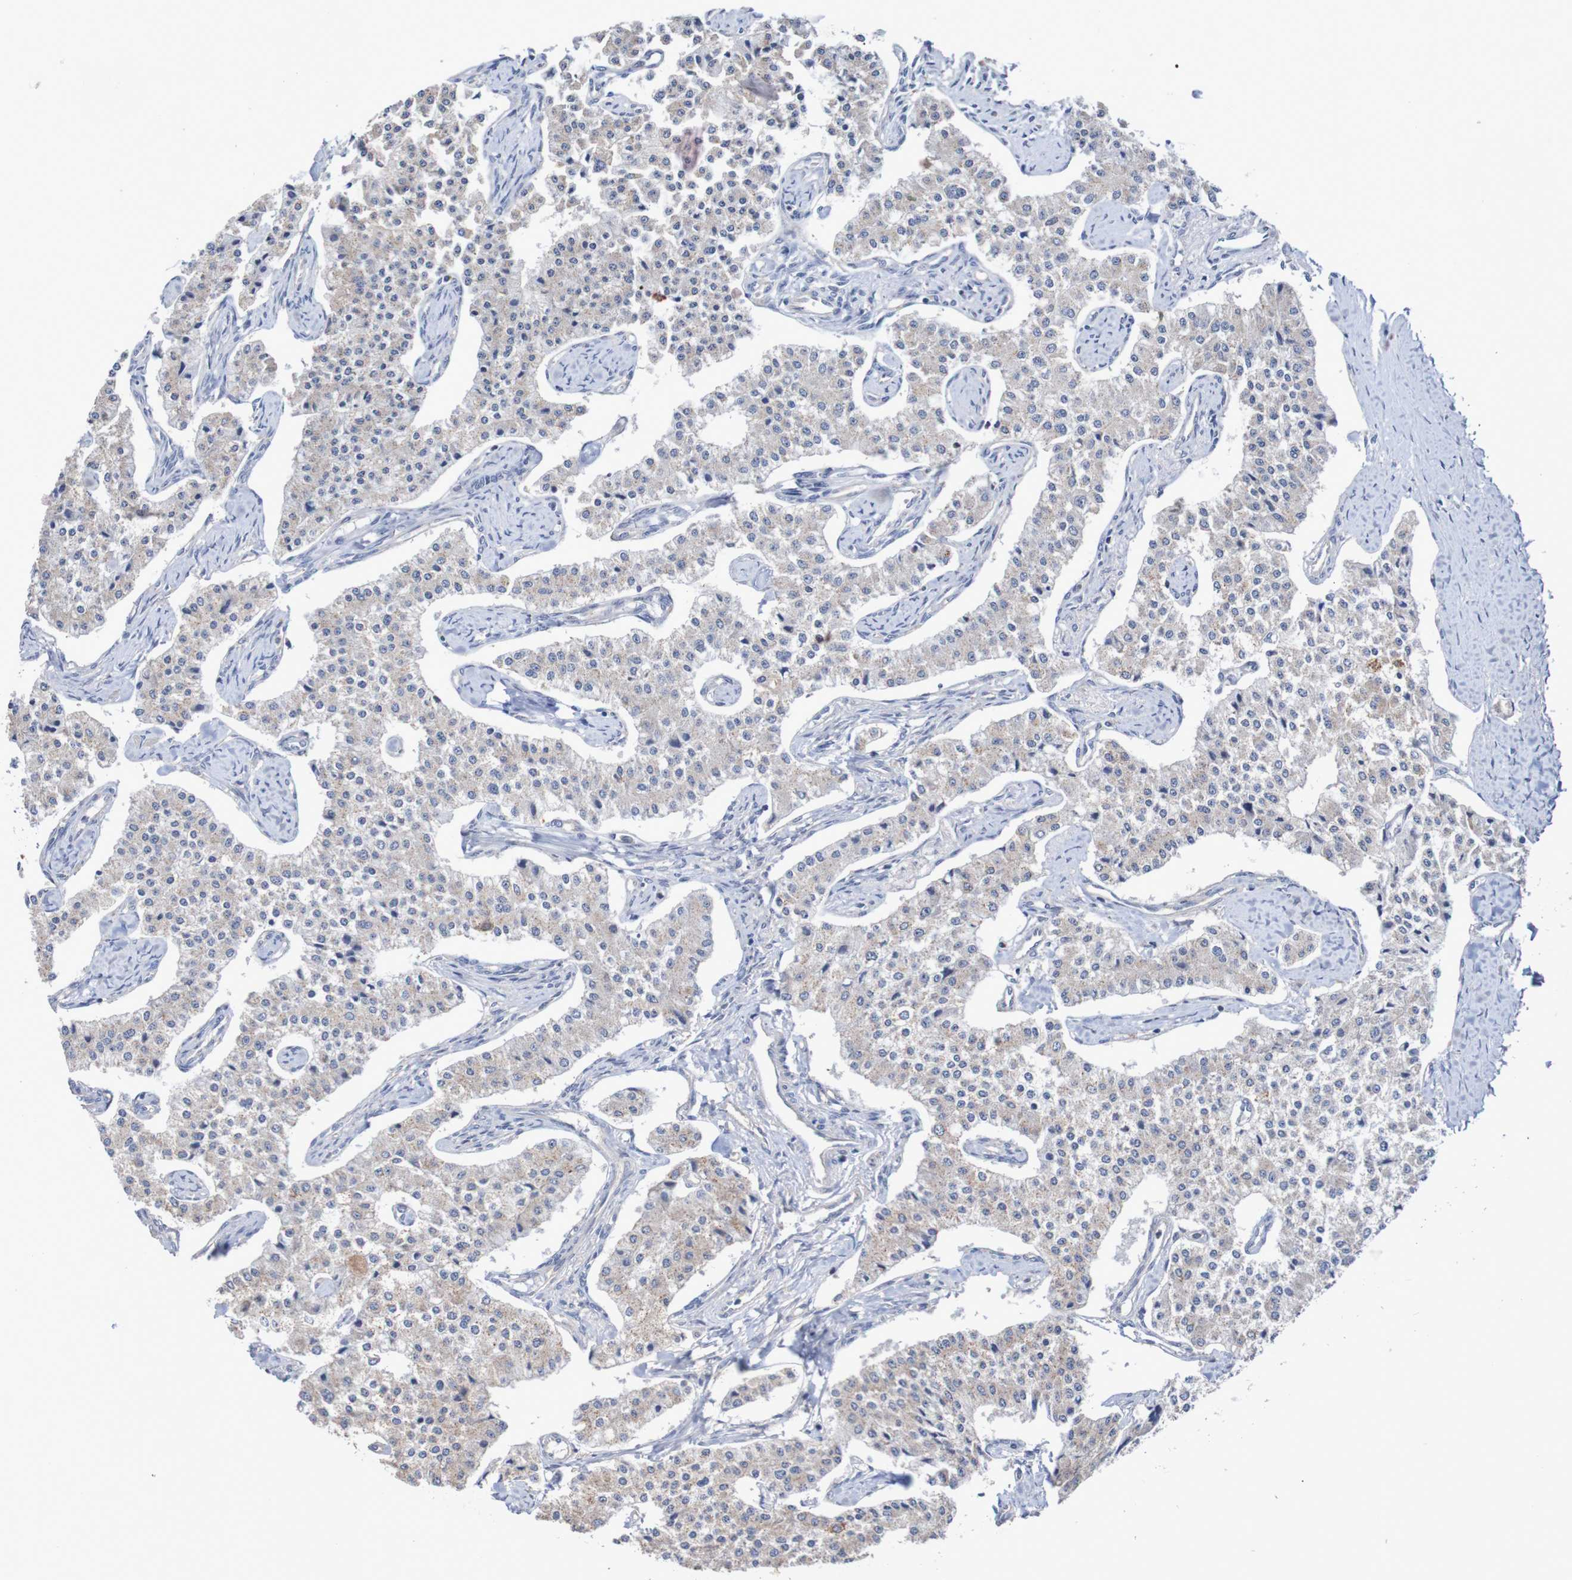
{"staining": {"intensity": "weak", "quantity": "<25%", "location": "cytoplasmic/membranous"}, "tissue": "carcinoid", "cell_type": "Tumor cells", "image_type": "cancer", "snomed": [{"axis": "morphology", "description": "Carcinoid, malignant, NOS"}, {"axis": "topography", "description": "Colon"}], "caption": "Immunohistochemistry image of neoplastic tissue: malignant carcinoid stained with DAB (3,3'-diaminobenzidine) shows no significant protein staining in tumor cells.", "gene": "PHYH", "patient": {"sex": "female", "age": 52}}